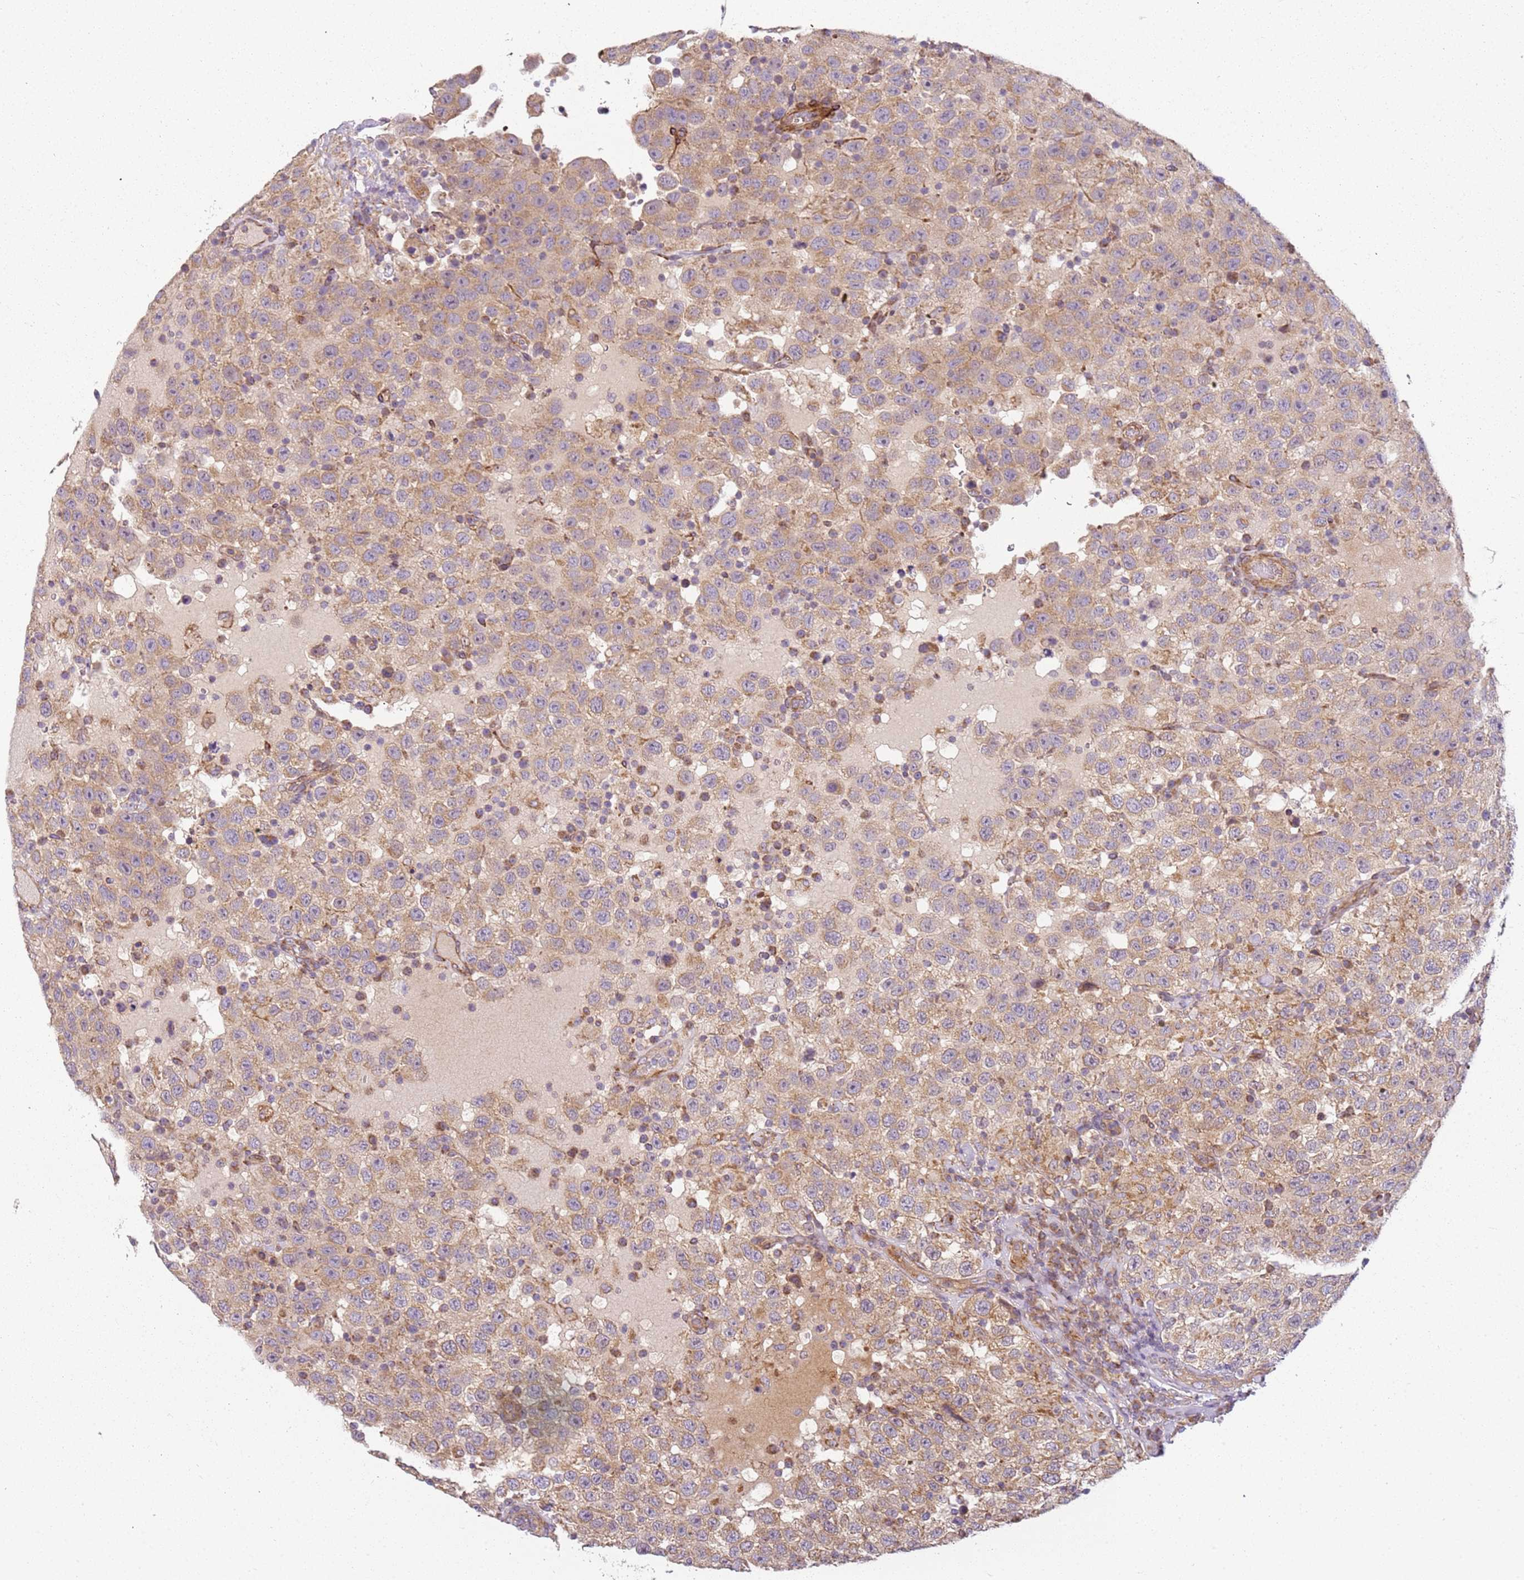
{"staining": {"intensity": "weak", "quantity": ">75%", "location": "cytoplasmic/membranous"}, "tissue": "testis cancer", "cell_type": "Tumor cells", "image_type": "cancer", "snomed": [{"axis": "morphology", "description": "Seminoma, NOS"}, {"axis": "topography", "description": "Testis"}], "caption": "A micrograph of human testis cancer (seminoma) stained for a protein shows weak cytoplasmic/membranous brown staining in tumor cells.", "gene": "TMEM200C", "patient": {"sex": "male", "age": 41}}